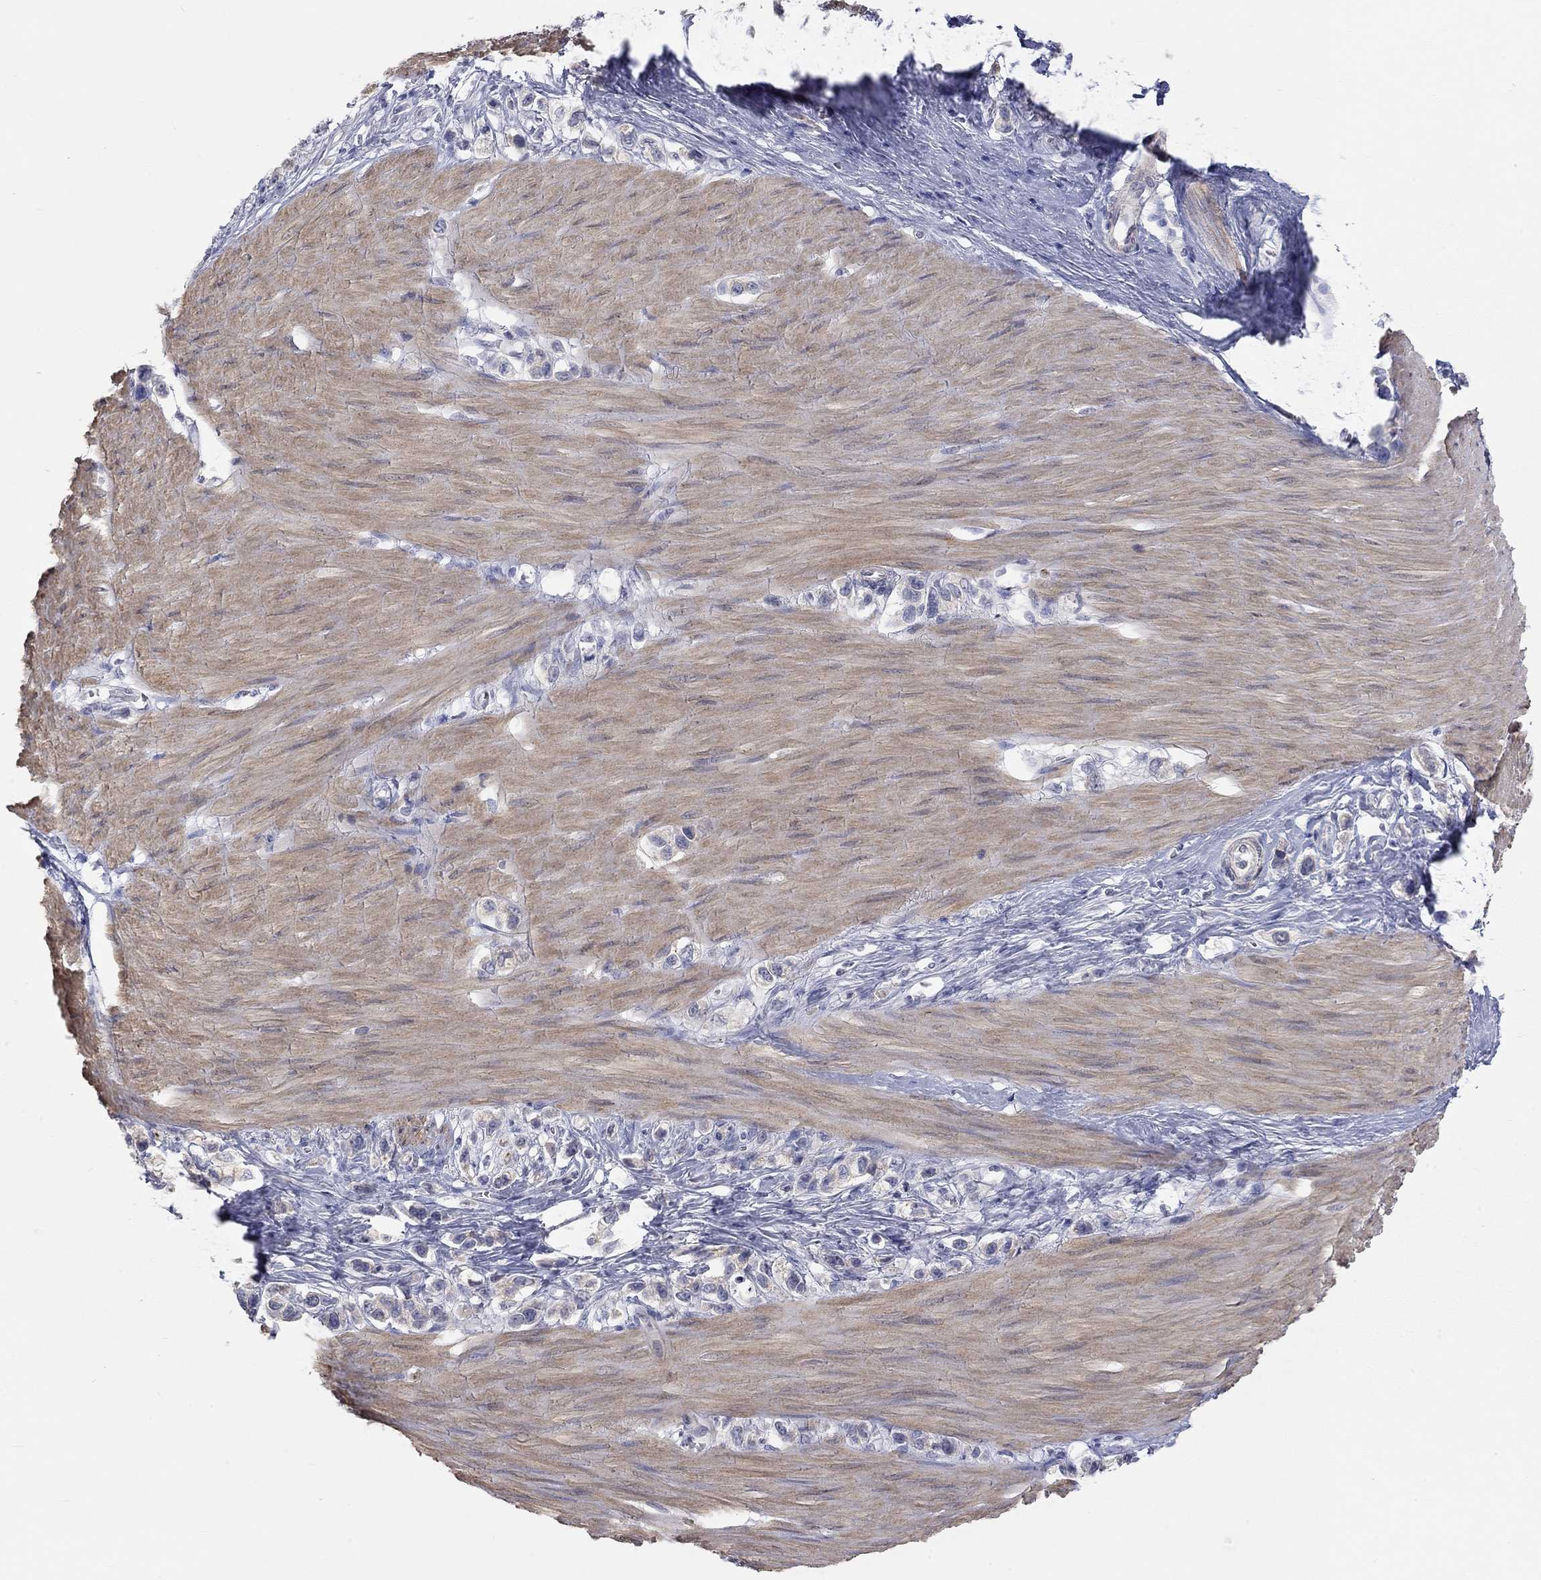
{"staining": {"intensity": "negative", "quantity": "none", "location": "none"}, "tissue": "stomach cancer", "cell_type": "Tumor cells", "image_type": "cancer", "snomed": [{"axis": "morphology", "description": "Normal tissue, NOS"}, {"axis": "morphology", "description": "Adenocarcinoma, NOS"}, {"axis": "morphology", "description": "Adenocarcinoma, High grade"}, {"axis": "topography", "description": "Stomach, upper"}, {"axis": "topography", "description": "Stomach"}], "caption": "The image demonstrates no significant positivity in tumor cells of high-grade adenocarcinoma (stomach).", "gene": "PAPSS2", "patient": {"sex": "female", "age": 65}}